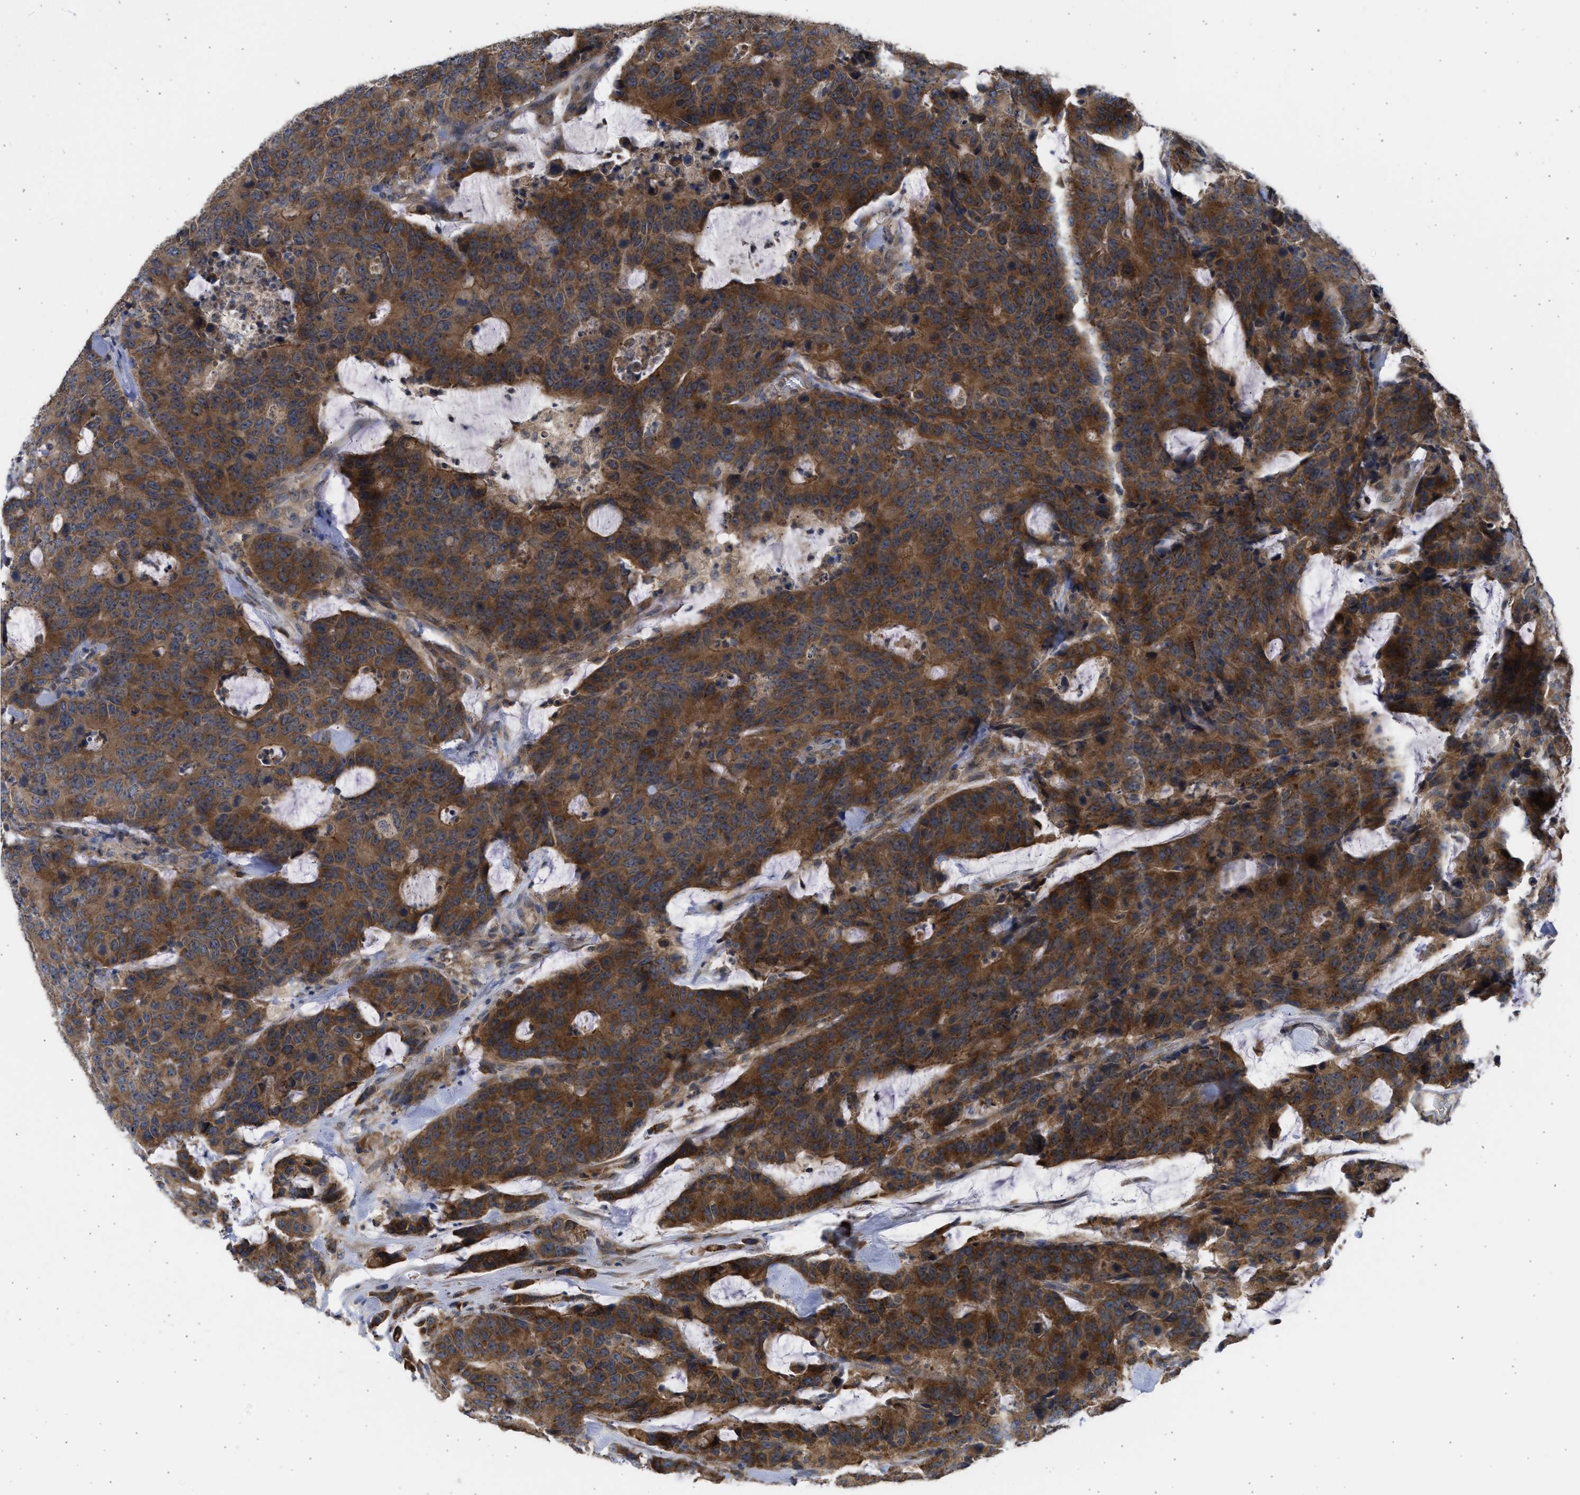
{"staining": {"intensity": "strong", "quantity": ">75%", "location": "cytoplasmic/membranous"}, "tissue": "colorectal cancer", "cell_type": "Tumor cells", "image_type": "cancer", "snomed": [{"axis": "morphology", "description": "Adenocarcinoma, NOS"}, {"axis": "topography", "description": "Colon"}], "caption": "Adenocarcinoma (colorectal) tissue demonstrates strong cytoplasmic/membranous expression in about >75% of tumor cells, visualized by immunohistochemistry. The staining was performed using DAB (3,3'-diaminobenzidine) to visualize the protein expression in brown, while the nuclei were stained in blue with hematoxylin (Magnification: 20x).", "gene": "CYP1A1", "patient": {"sex": "female", "age": 86}}